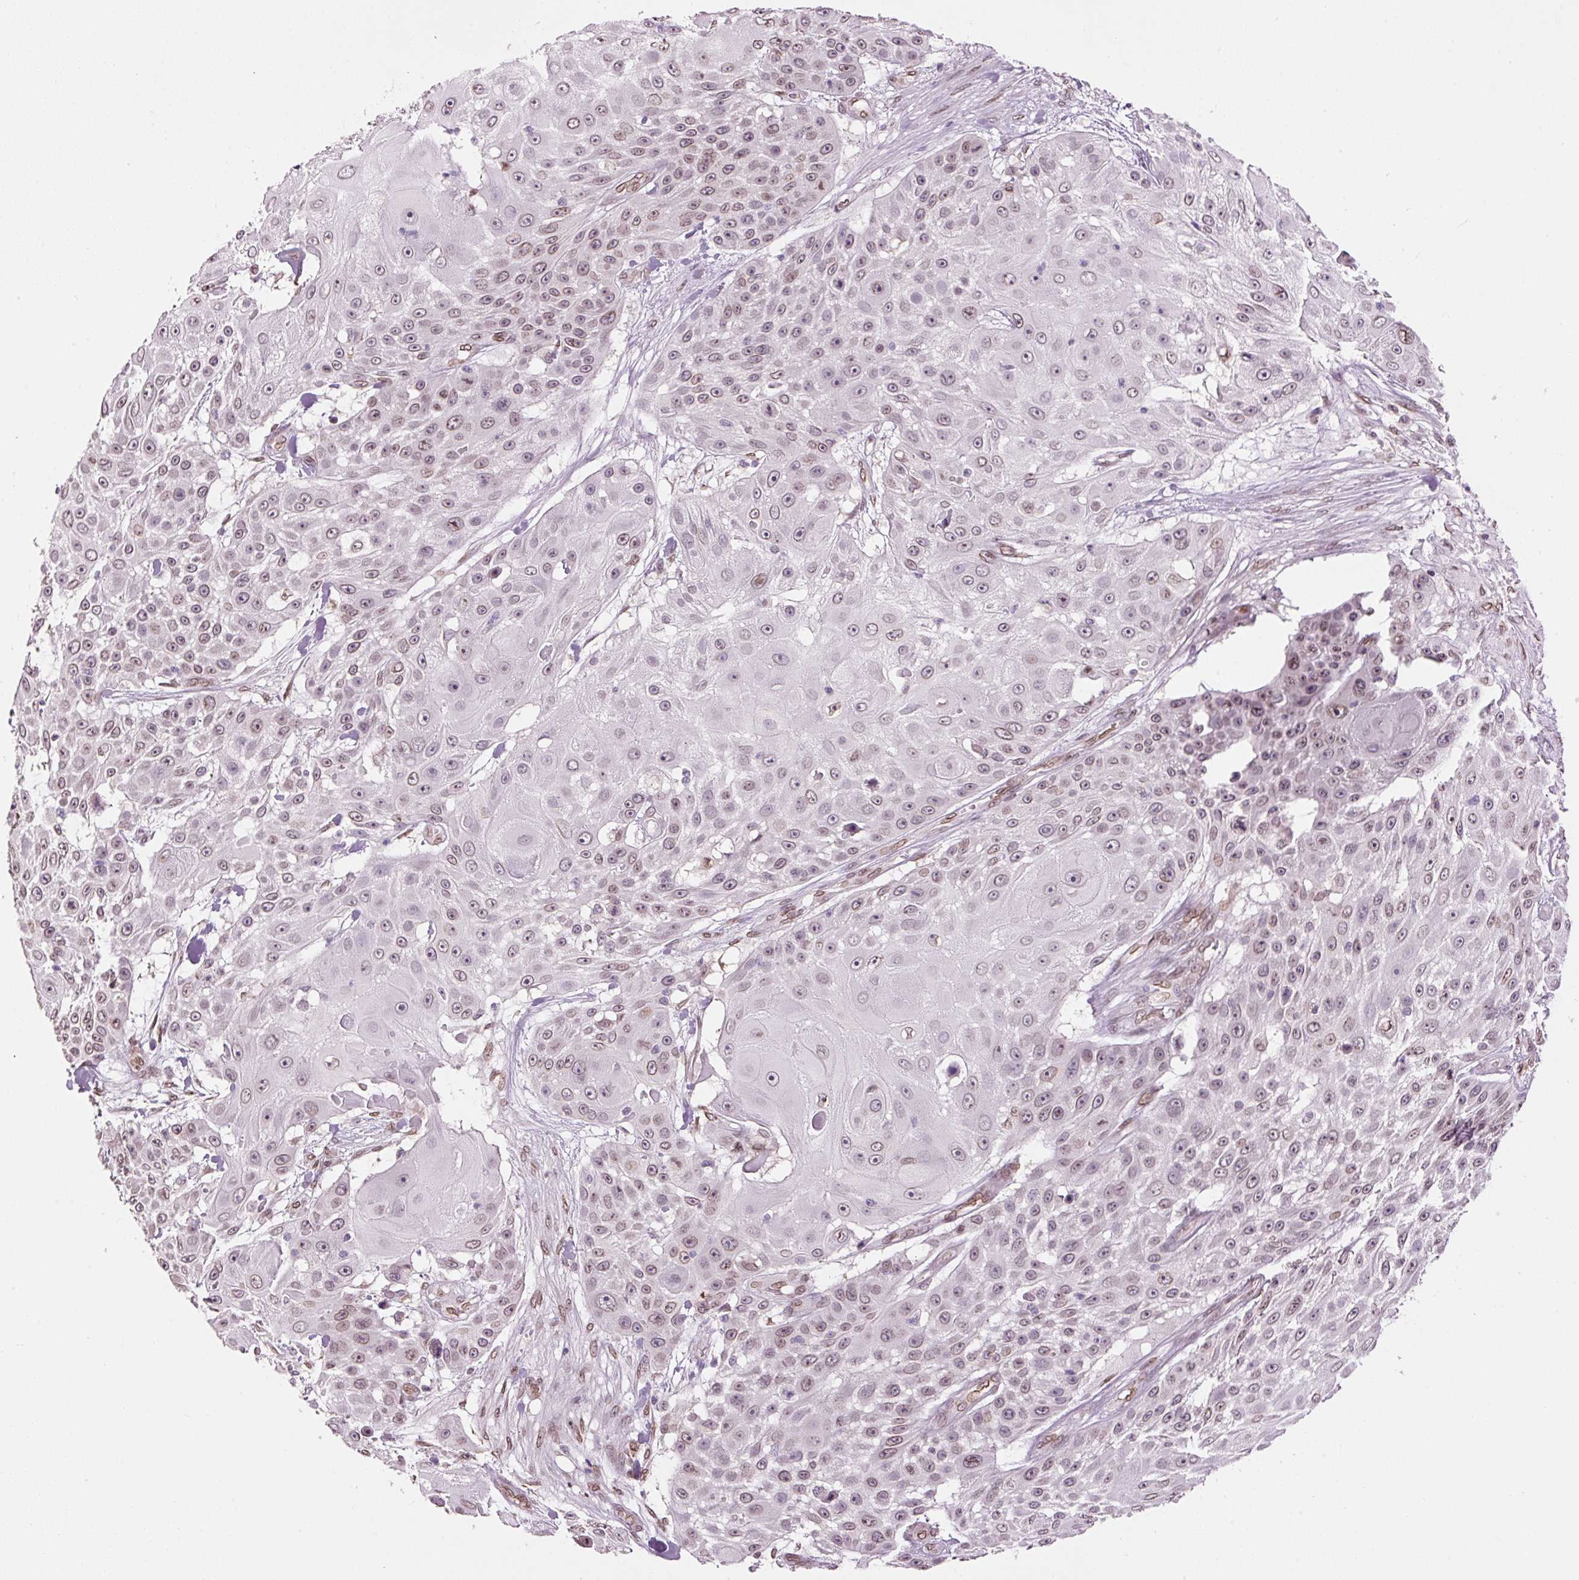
{"staining": {"intensity": "moderate", "quantity": "25%-75%", "location": "cytoplasmic/membranous,nuclear"}, "tissue": "skin cancer", "cell_type": "Tumor cells", "image_type": "cancer", "snomed": [{"axis": "morphology", "description": "Squamous cell carcinoma, NOS"}, {"axis": "topography", "description": "Skin"}], "caption": "Protein expression analysis of human skin cancer (squamous cell carcinoma) reveals moderate cytoplasmic/membranous and nuclear staining in about 25%-75% of tumor cells.", "gene": "ZNF224", "patient": {"sex": "female", "age": 86}}